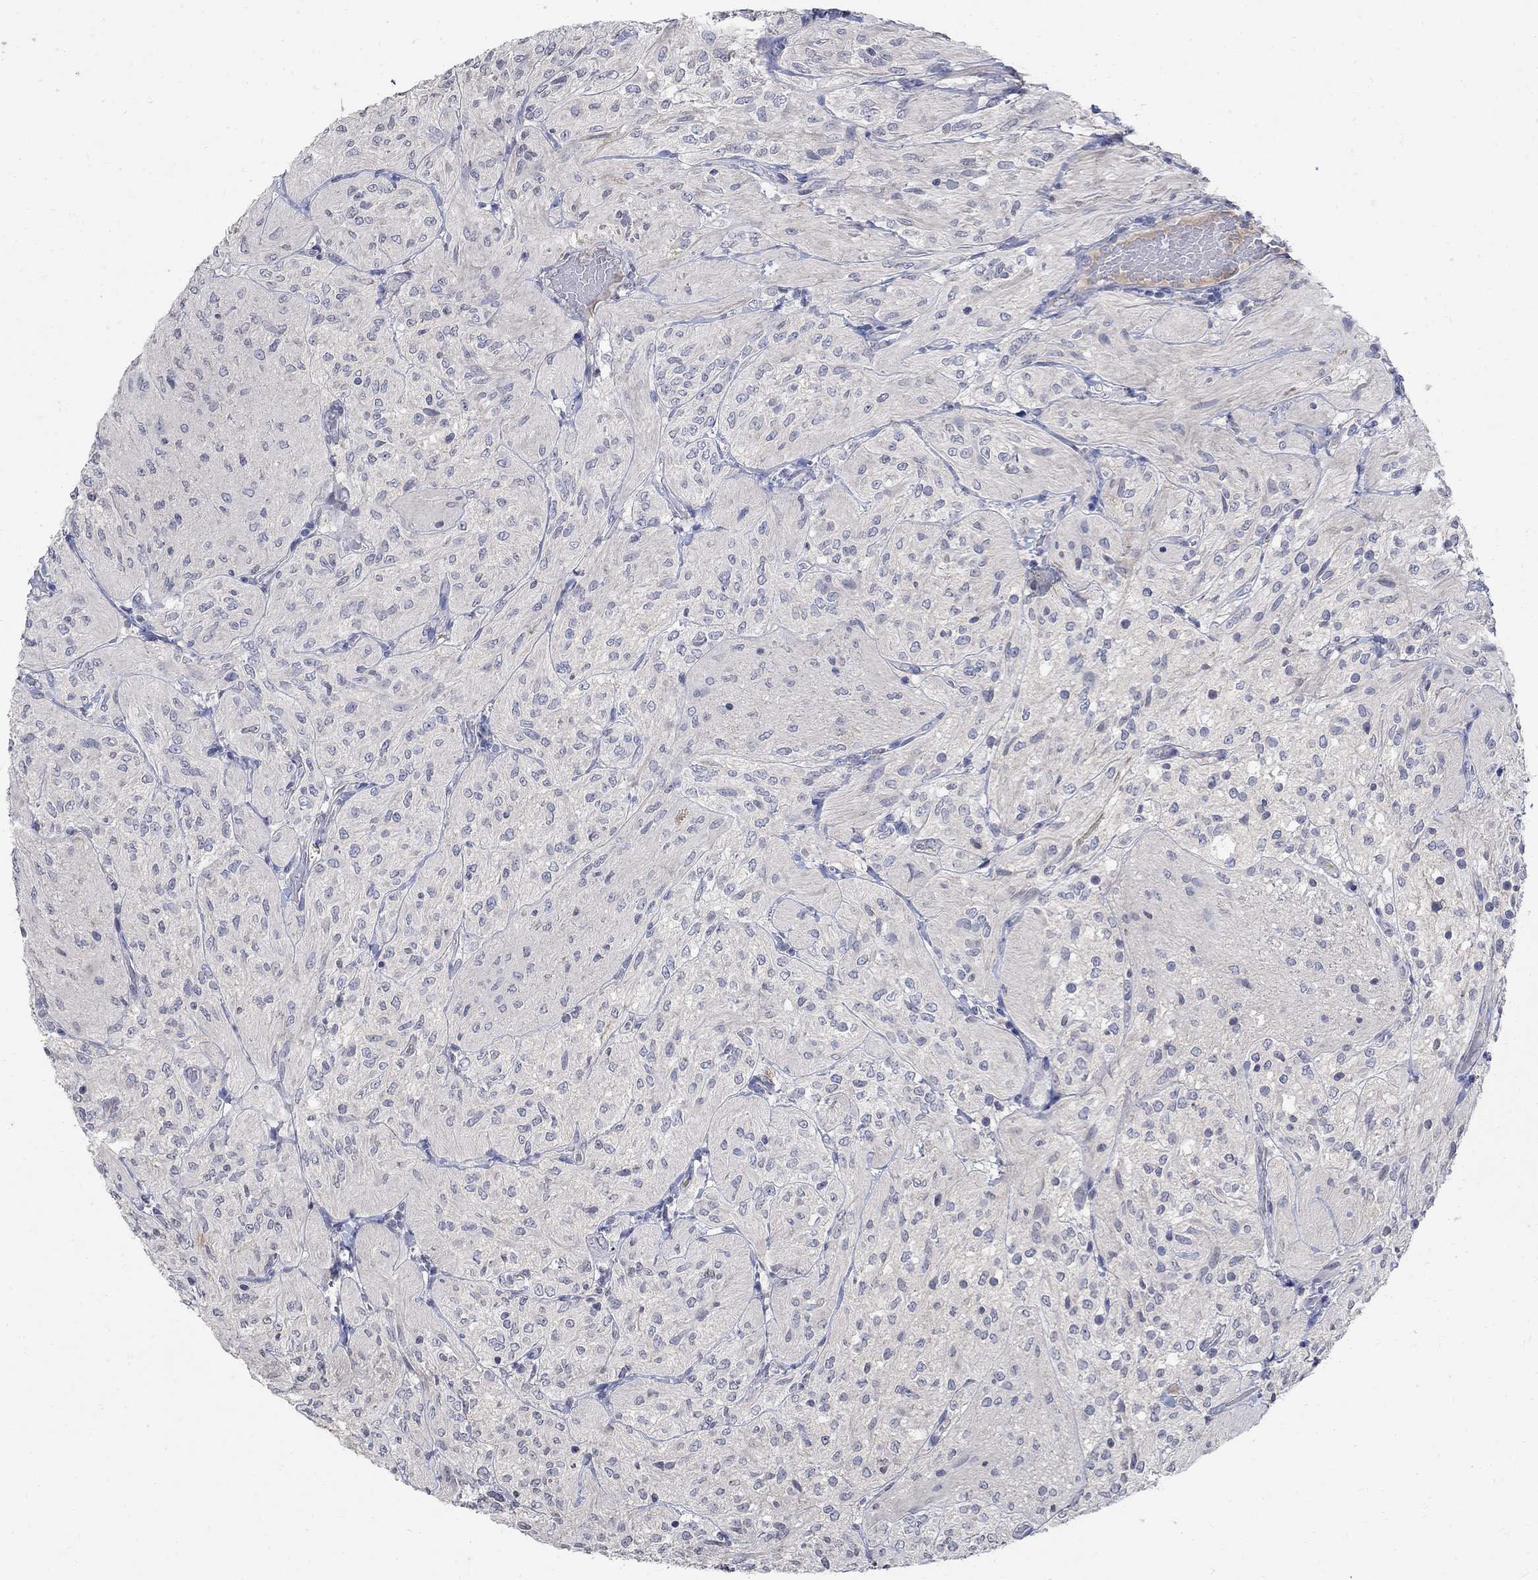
{"staining": {"intensity": "negative", "quantity": "none", "location": "none"}, "tissue": "glioma", "cell_type": "Tumor cells", "image_type": "cancer", "snomed": [{"axis": "morphology", "description": "Glioma, malignant, Low grade"}, {"axis": "topography", "description": "Brain"}], "caption": "A histopathology image of human glioma is negative for staining in tumor cells.", "gene": "TMEM169", "patient": {"sex": "male", "age": 3}}